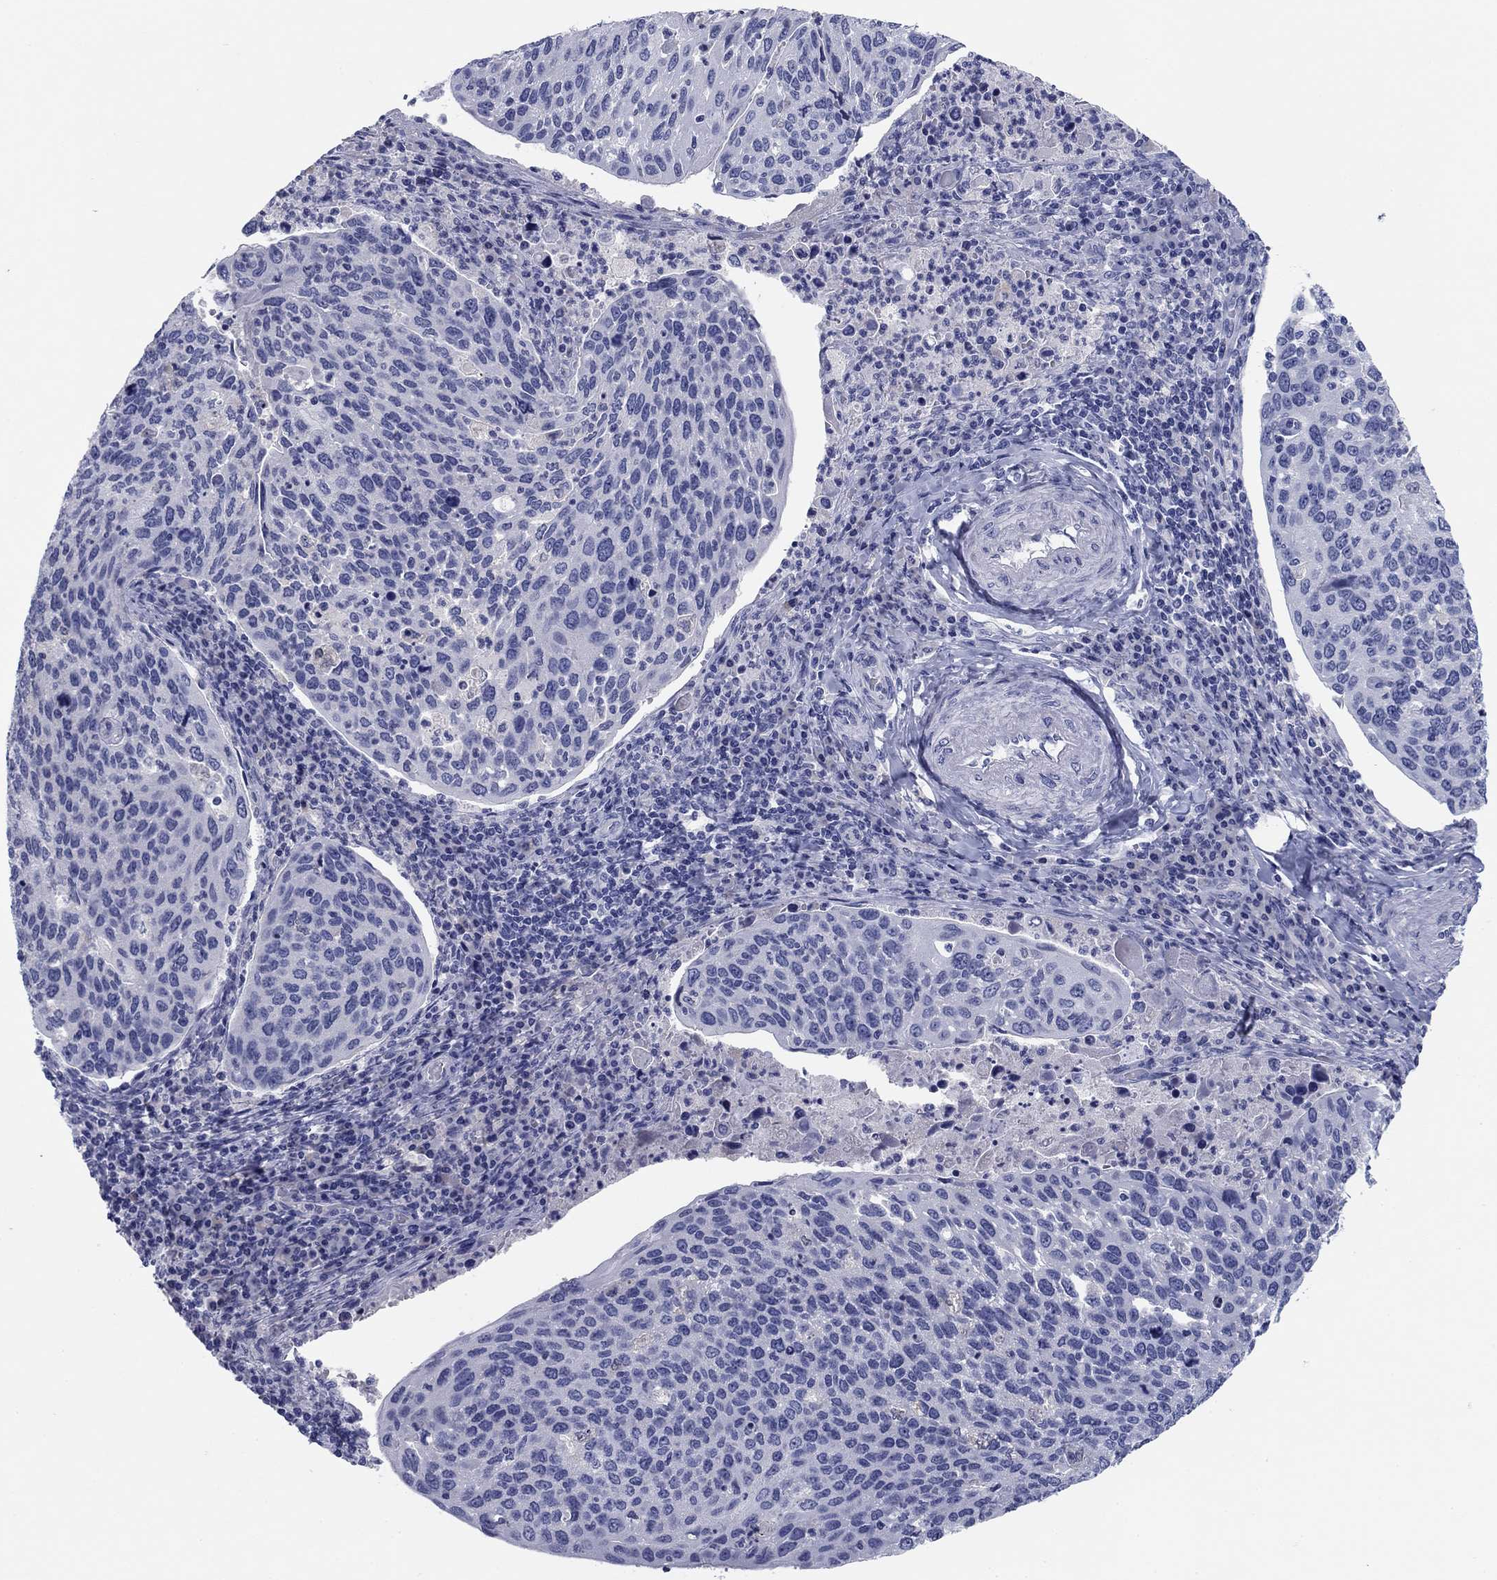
{"staining": {"intensity": "negative", "quantity": "none", "location": "none"}, "tissue": "cervical cancer", "cell_type": "Tumor cells", "image_type": "cancer", "snomed": [{"axis": "morphology", "description": "Squamous cell carcinoma, NOS"}, {"axis": "topography", "description": "Cervix"}], "caption": "DAB immunohistochemical staining of cervical cancer exhibits no significant positivity in tumor cells.", "gene": "KCNH1", "patient": {"sex": "female", "age": 54}}